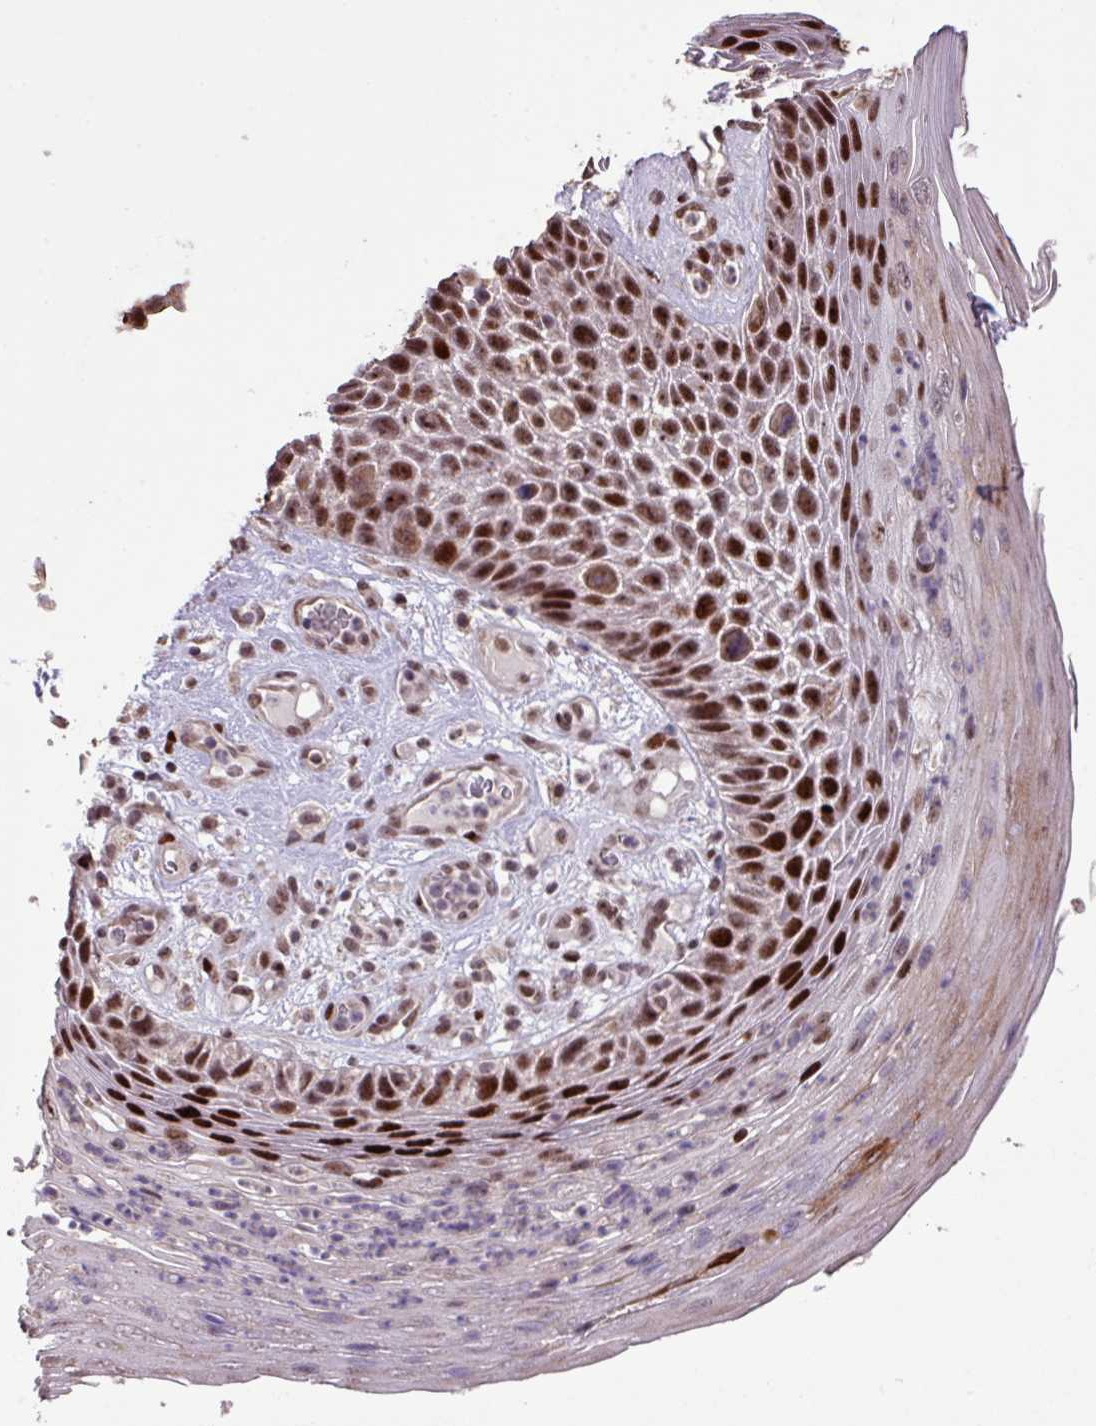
{"staining": {"intensity": "strong", "quantity": ">75%", "location": "nuclear"}, "tissue": "skin cancer", "cell_type": "Tumor cells", "image_type": "cancer", "snomed": [{"axis": "morphology", "description": "Squamous cell carcinoma, NOS"}, {"axis": "topography", "description": "Skin"}], "caption": "The histopathology image displays a brown stain indicating the presence of a protein in the nuclear of tumor cells in skin cancer (squamous cell carcinoma).", "gene": "ZNF709", "patient": {"sex": "female", "age": 88}}